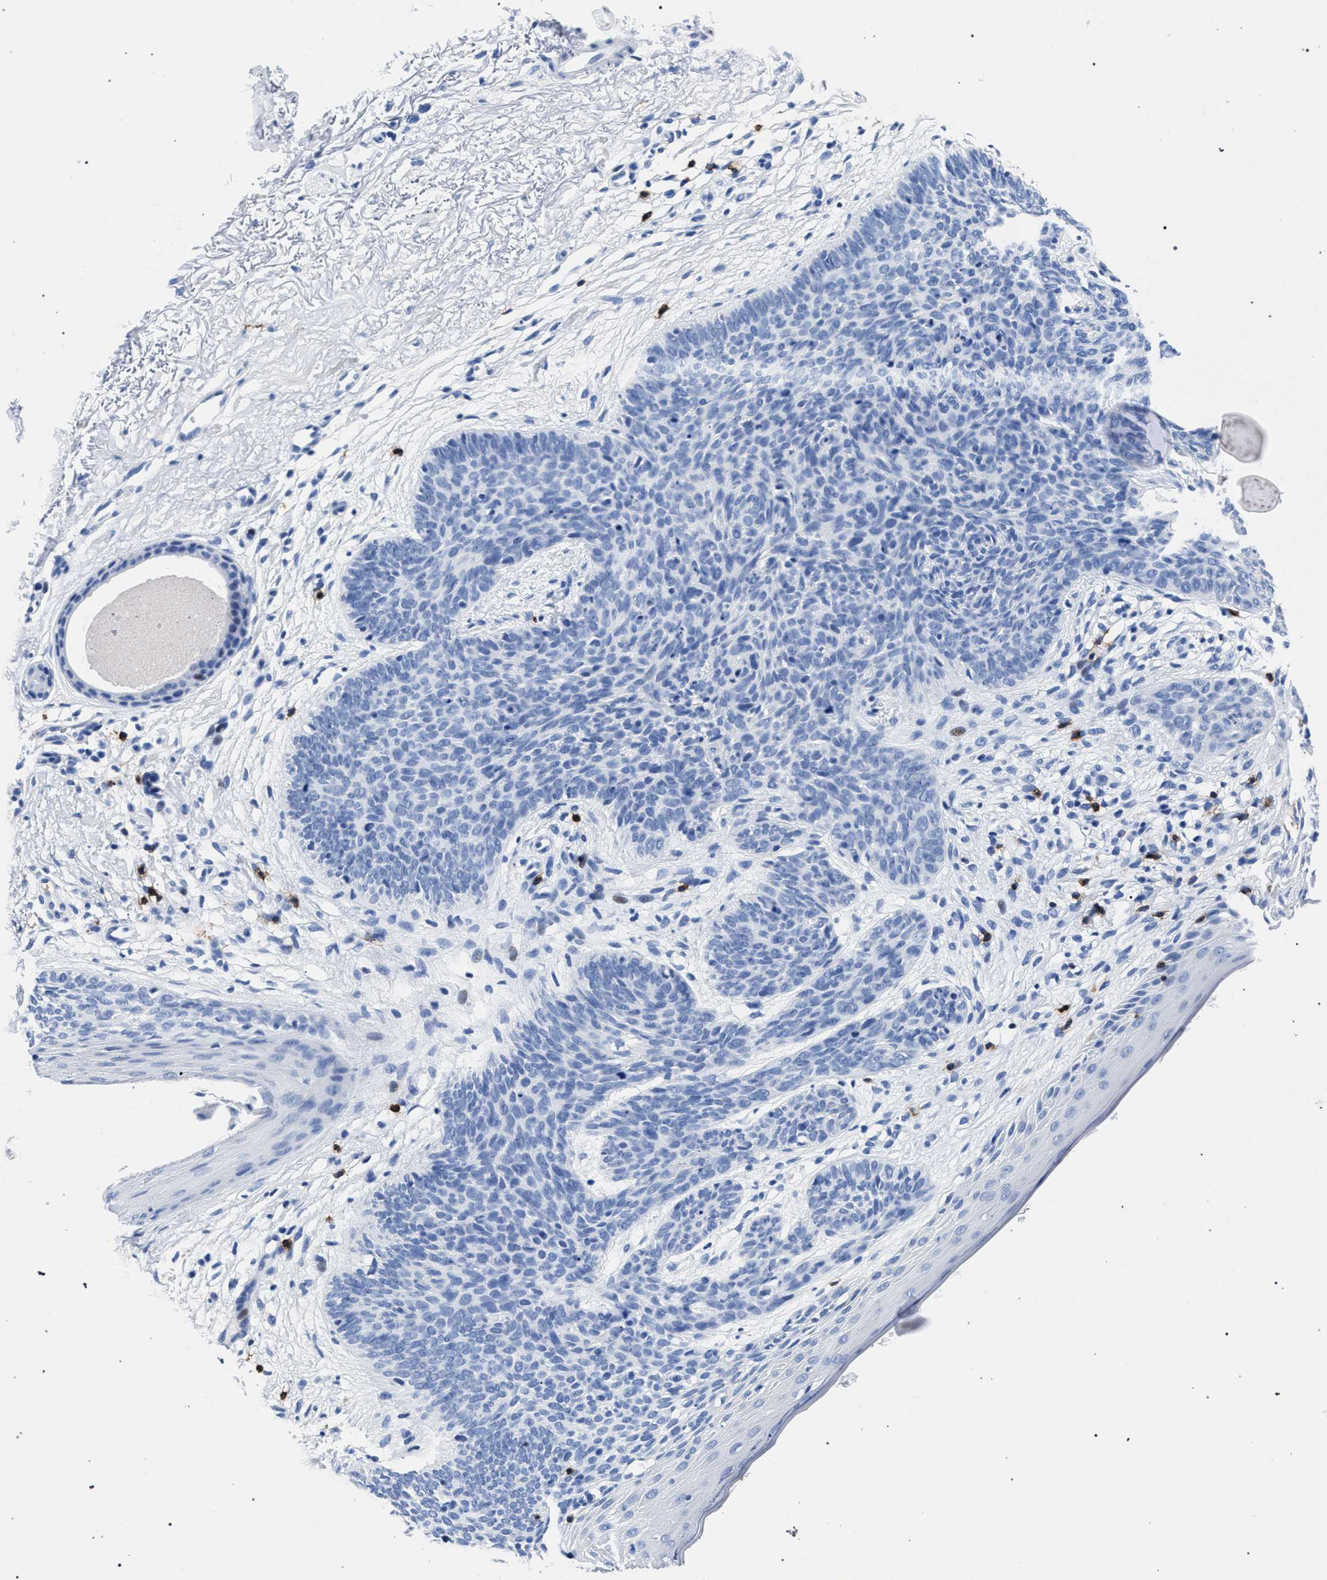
{"staining": {"intensity": "negative", "quantity": "none", "location": "none"}, "tissue": "skin cancer", "cell_type": "Tumor cells", "image_type": "cancer", "snomed": [{"axis": "morphology", "description": "Basal cell carcinoma"}, {"axis": "topography", "description": "Skin"}], "caption": "Immunohistochemistry (IHC) photomicrograph of human basal cell carcinoma (skin) stained for a protein (brown), which exhibits no staining in tumor cells.", "gene": "KLRK1", "patient": {"sex": "female", "age": 70}}